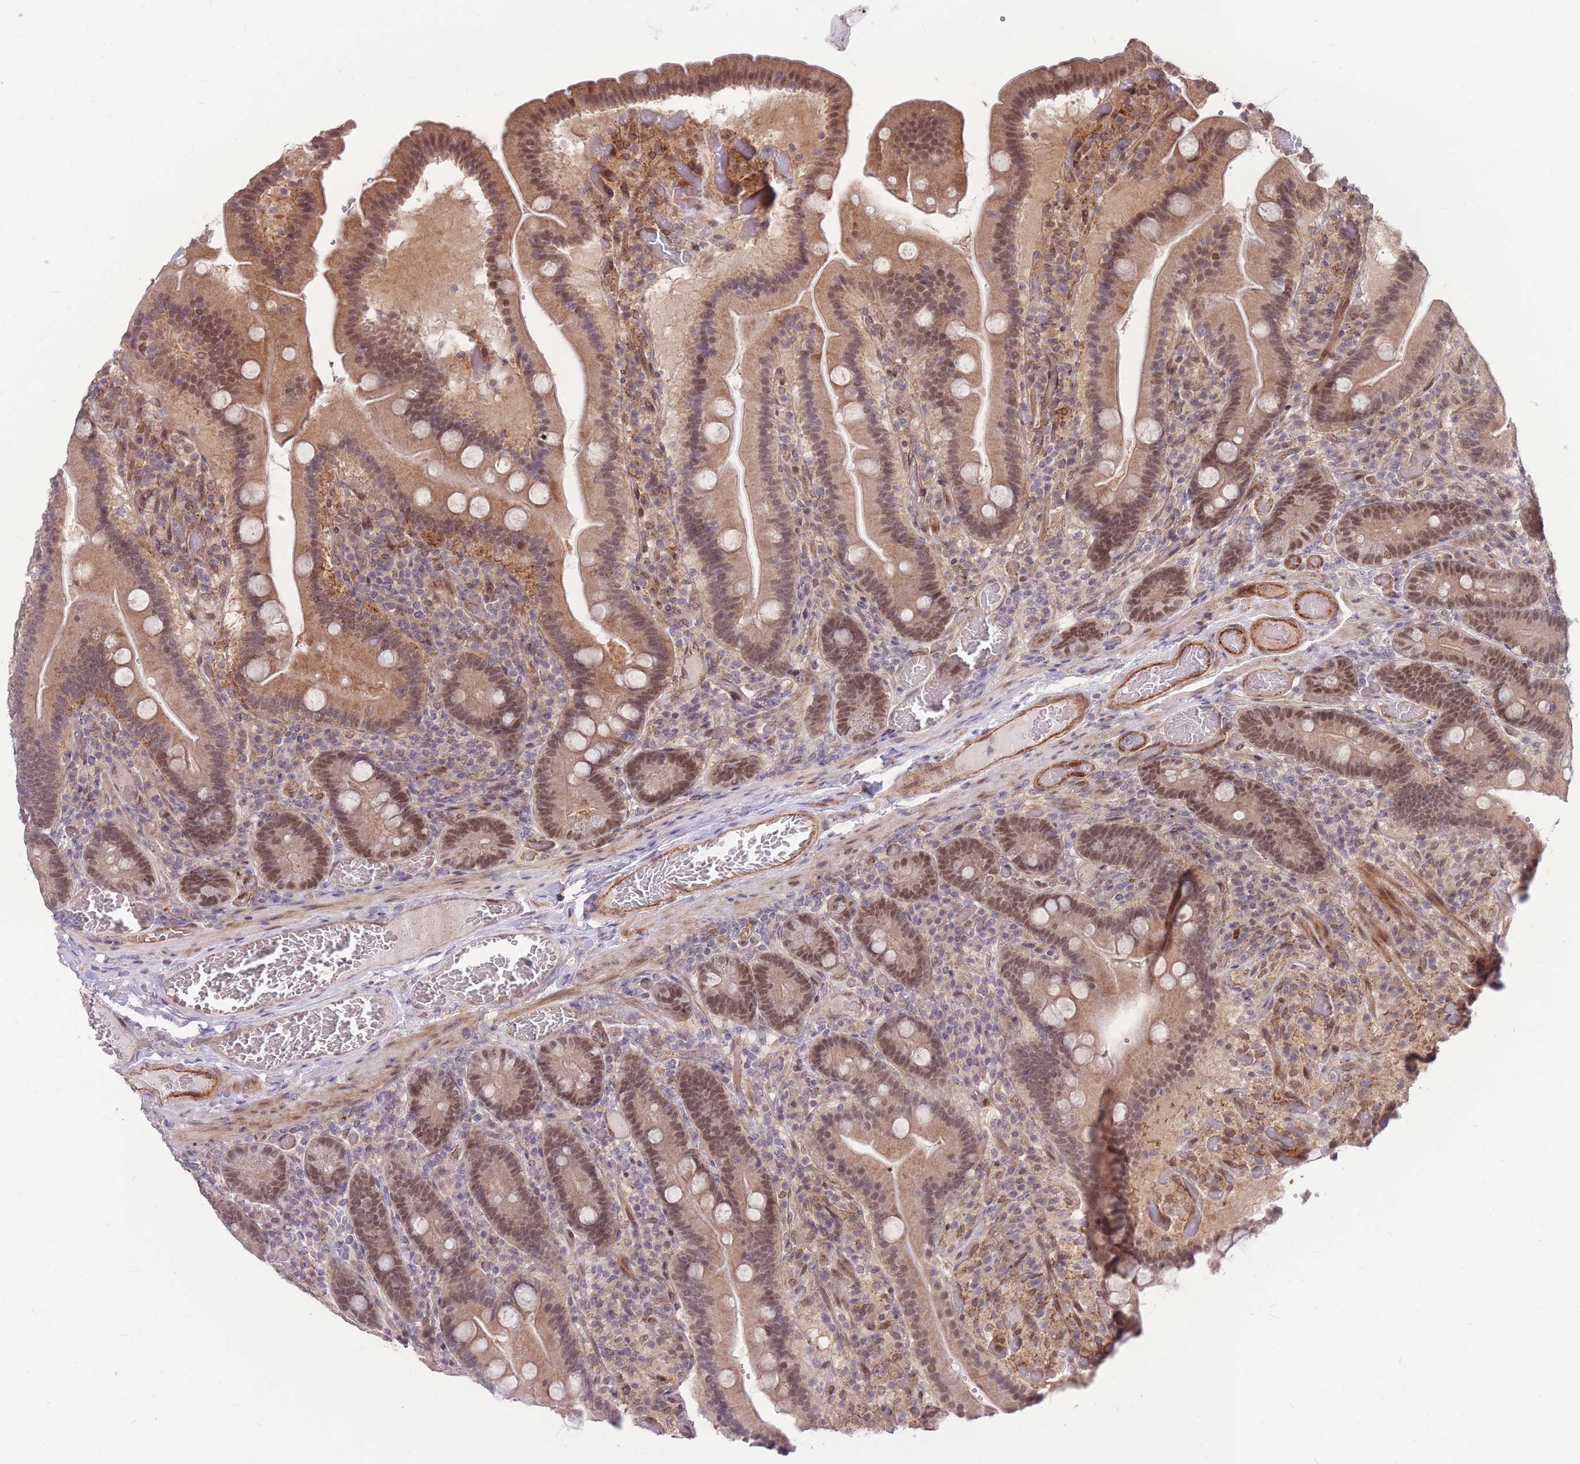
{"staining": {"intensity": "strong", "quantity": ">75%", "location": "cytoplasmic/membranous,nuclear"}, "tissue": "duodenum", "cell_type": "Glandular cells", "image_type": "normal", "snomed": [{"axis": "morphology", "description": "Normal tissue, NOS"}, {"axis": "topography", "description": "Duodenum"}], "caption": "Normal duodenum shows strong cytoplasmic/membranous,nuclear staining in approximately >75% of glandular cells (Brightfield microscopy of DAB IHC at high magnification)..", "gene": "TCF20", "patient": {"sex": "female", "age": 62}}